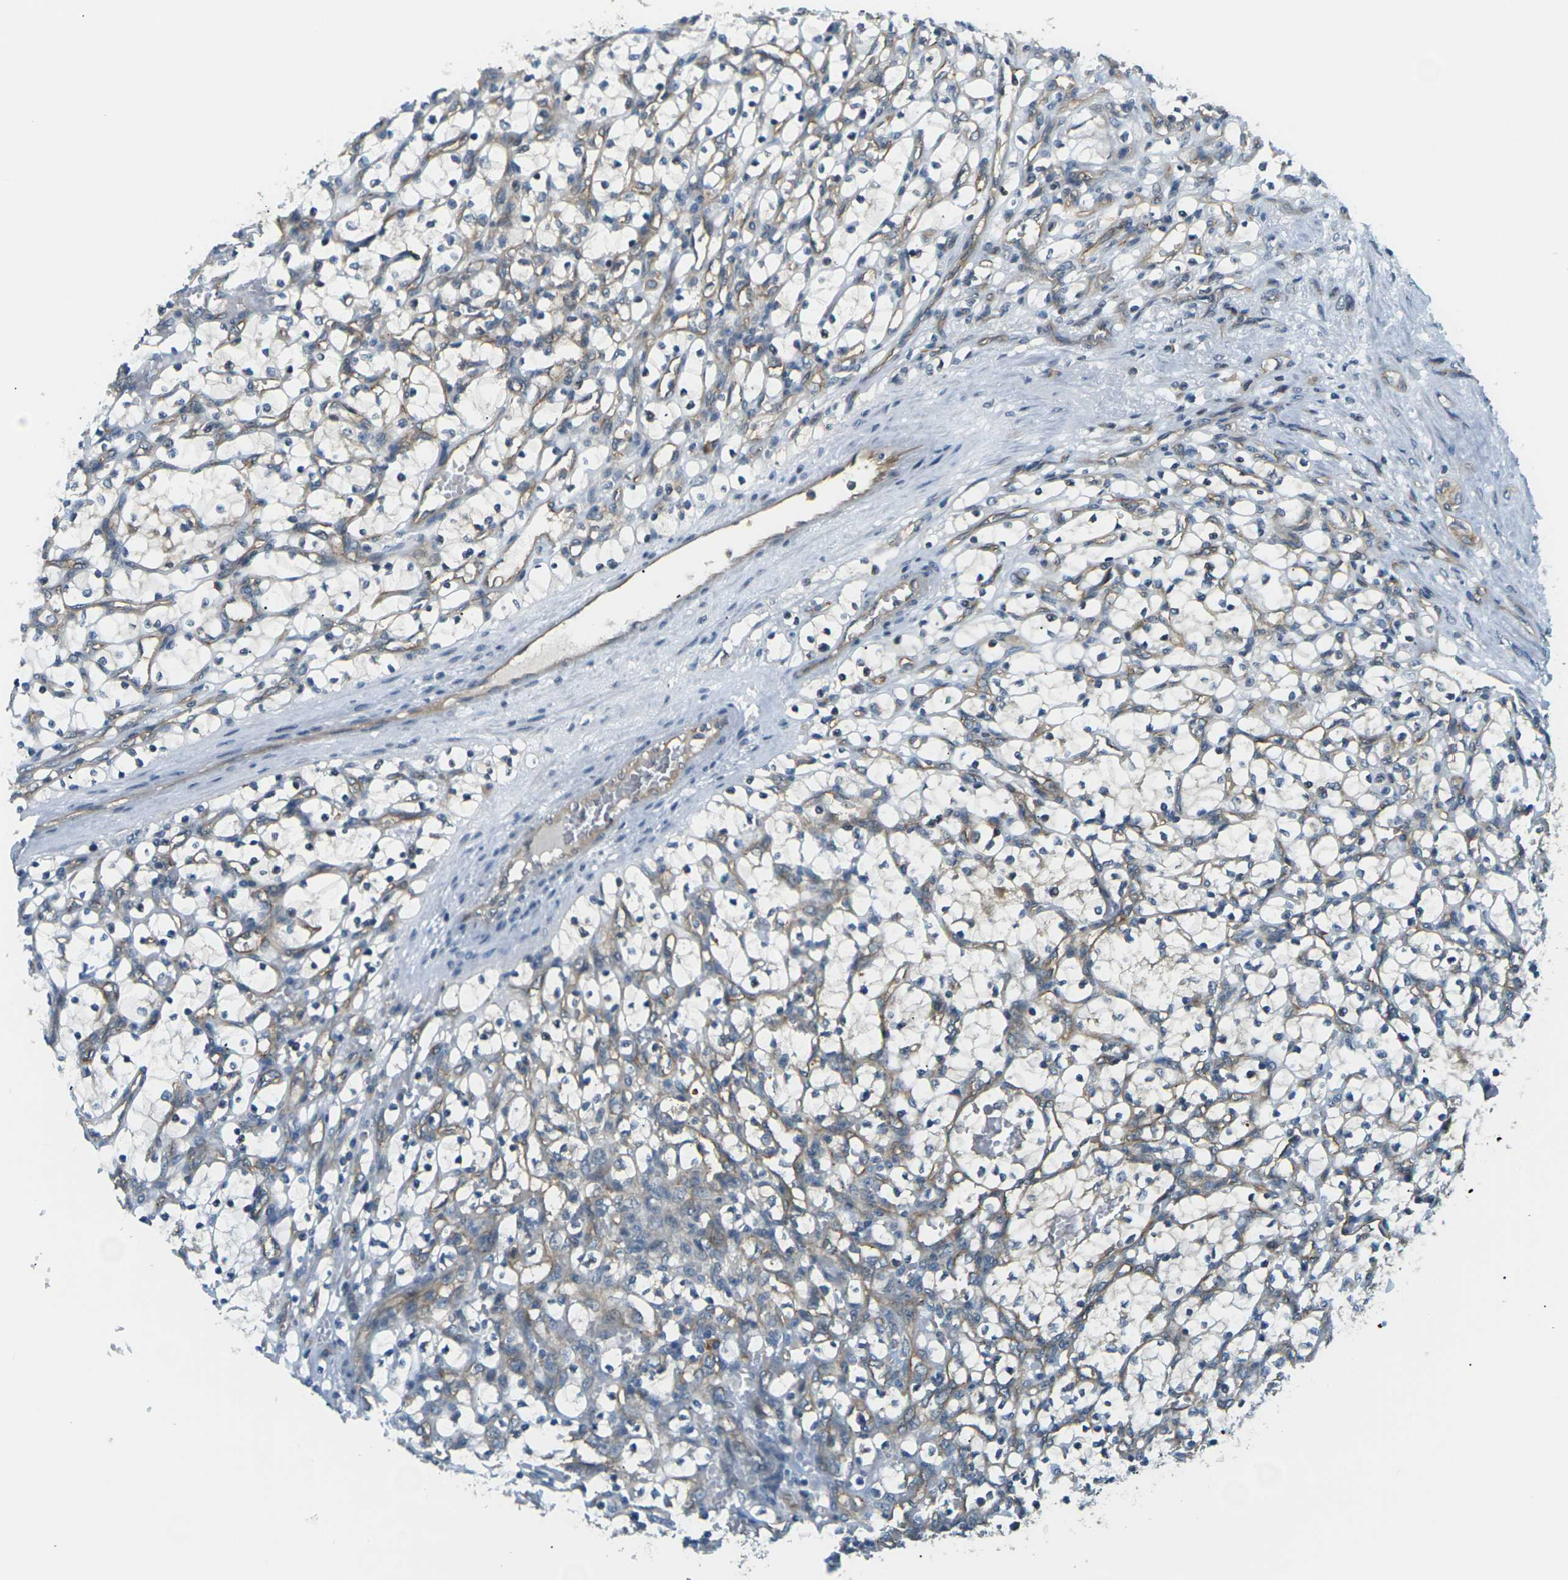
{"staining": {"intensity": "negative", "quantity": "none", "location": "none"}, "tissue": "renal cancer", "cell_type": "Tumor cells", "image_type": "cancer", "snomed": [{"axis": "morphology", "description": "Adenocarcinoma, NOS"}, {"axis": "topography", "description": "Kidney"}], "caption": "DAB immunohistochemical staining of renal cancer (adenocarcinoma) demonstrates no significant staining in tumor cells.", "gene": "SLC13A3", "patient": {"sex": "female", "age": 69}}